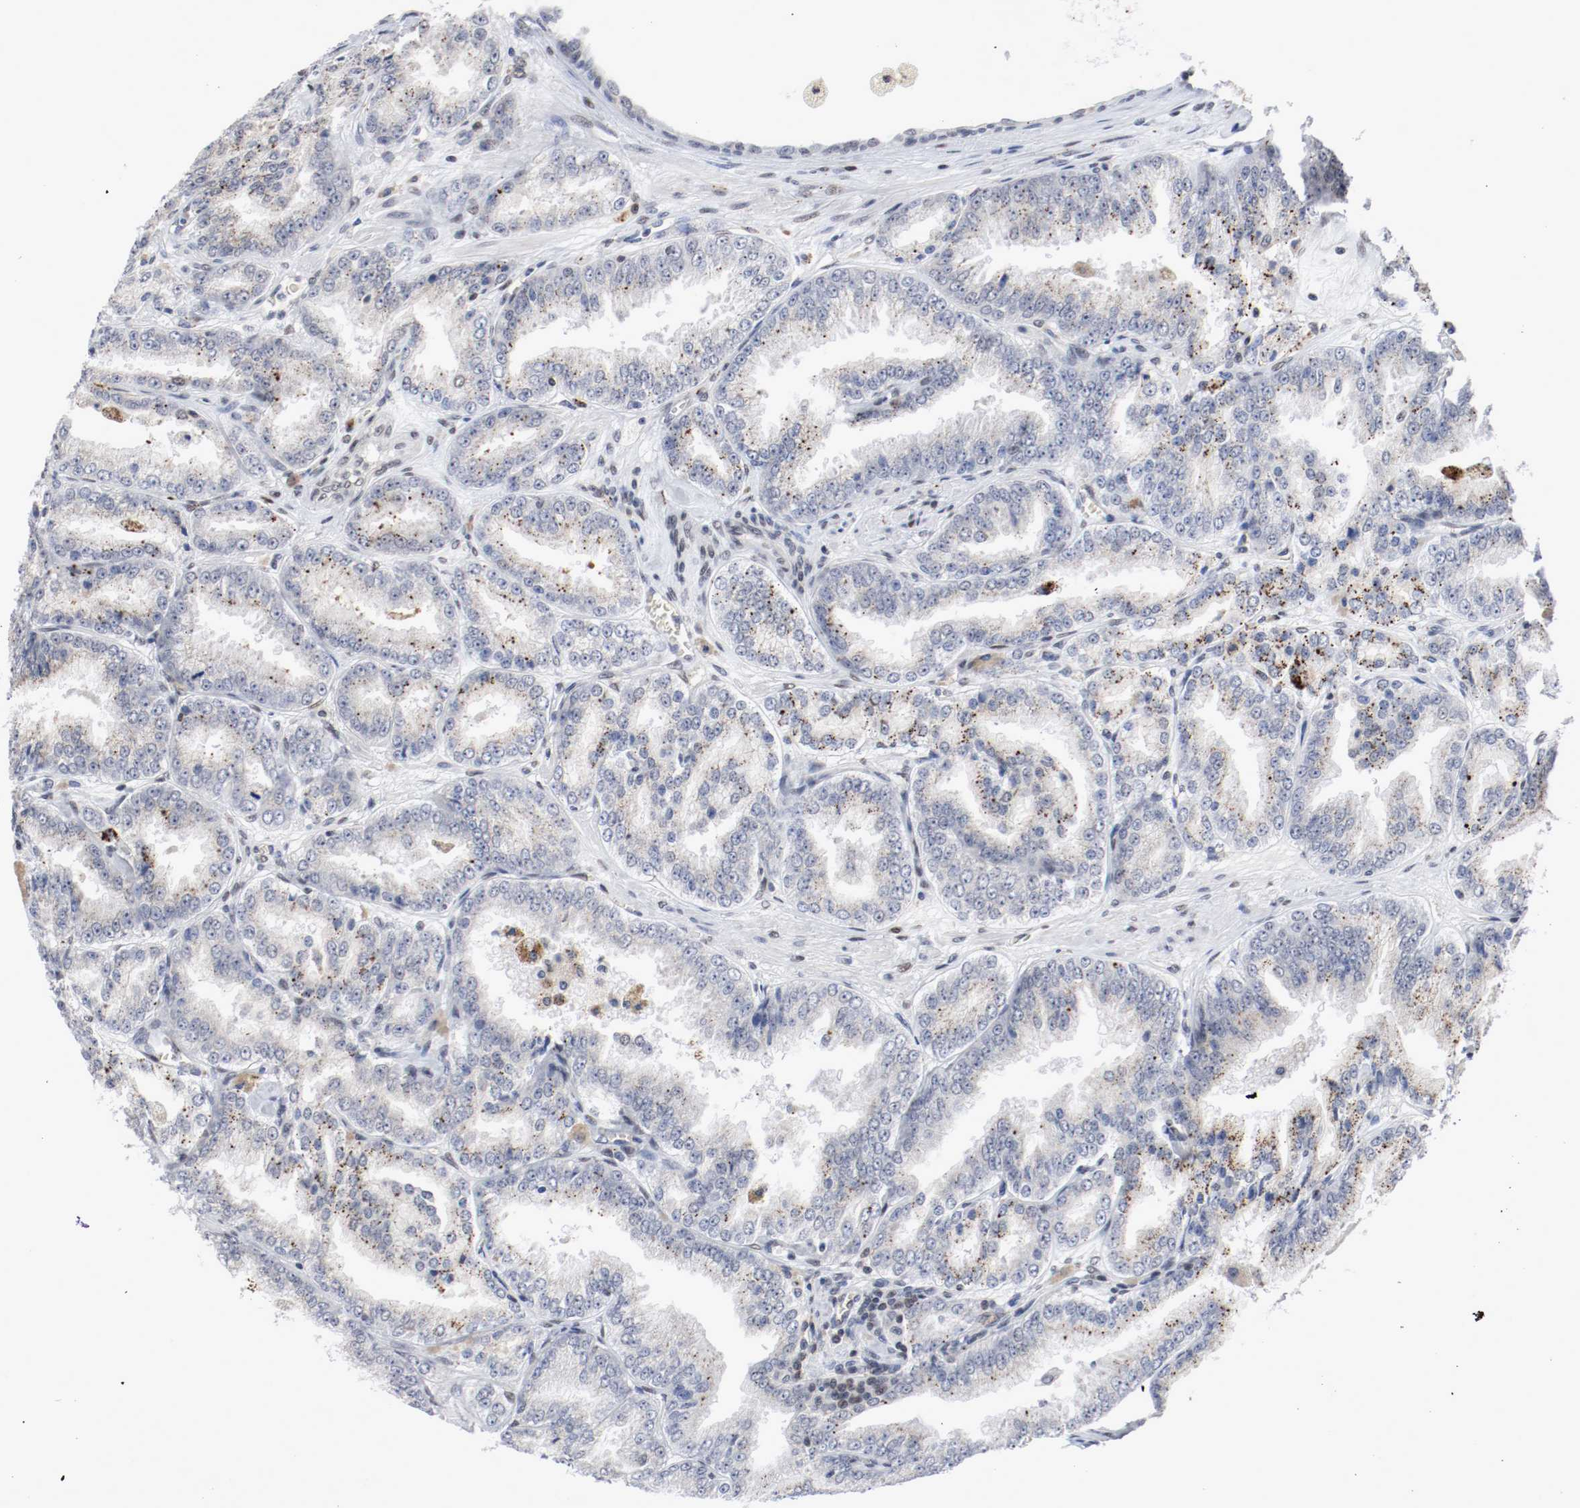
{"staining": {"intensity": "weak", "quantity": "<25%", "location": "cytoplasmic/membranous"}, "tissue": "prostate cancer", "cell_type": "Tumor cells", "image_type": "cancer", "snomed": [{"axis": "morphology", "description": "Adenocarcinoma, High grade"}, {"axis": "topography", "description": "Prostate"}], "caption": "Tumor cells show no significant protein staining in prostate cancer. (DAB (3,3'-diaminobenzidine) immunohistochemistry (IHC) with hematoxylin counter stain).", "gene": "JUND", "patient": {"sex": "male", "age": 61}}